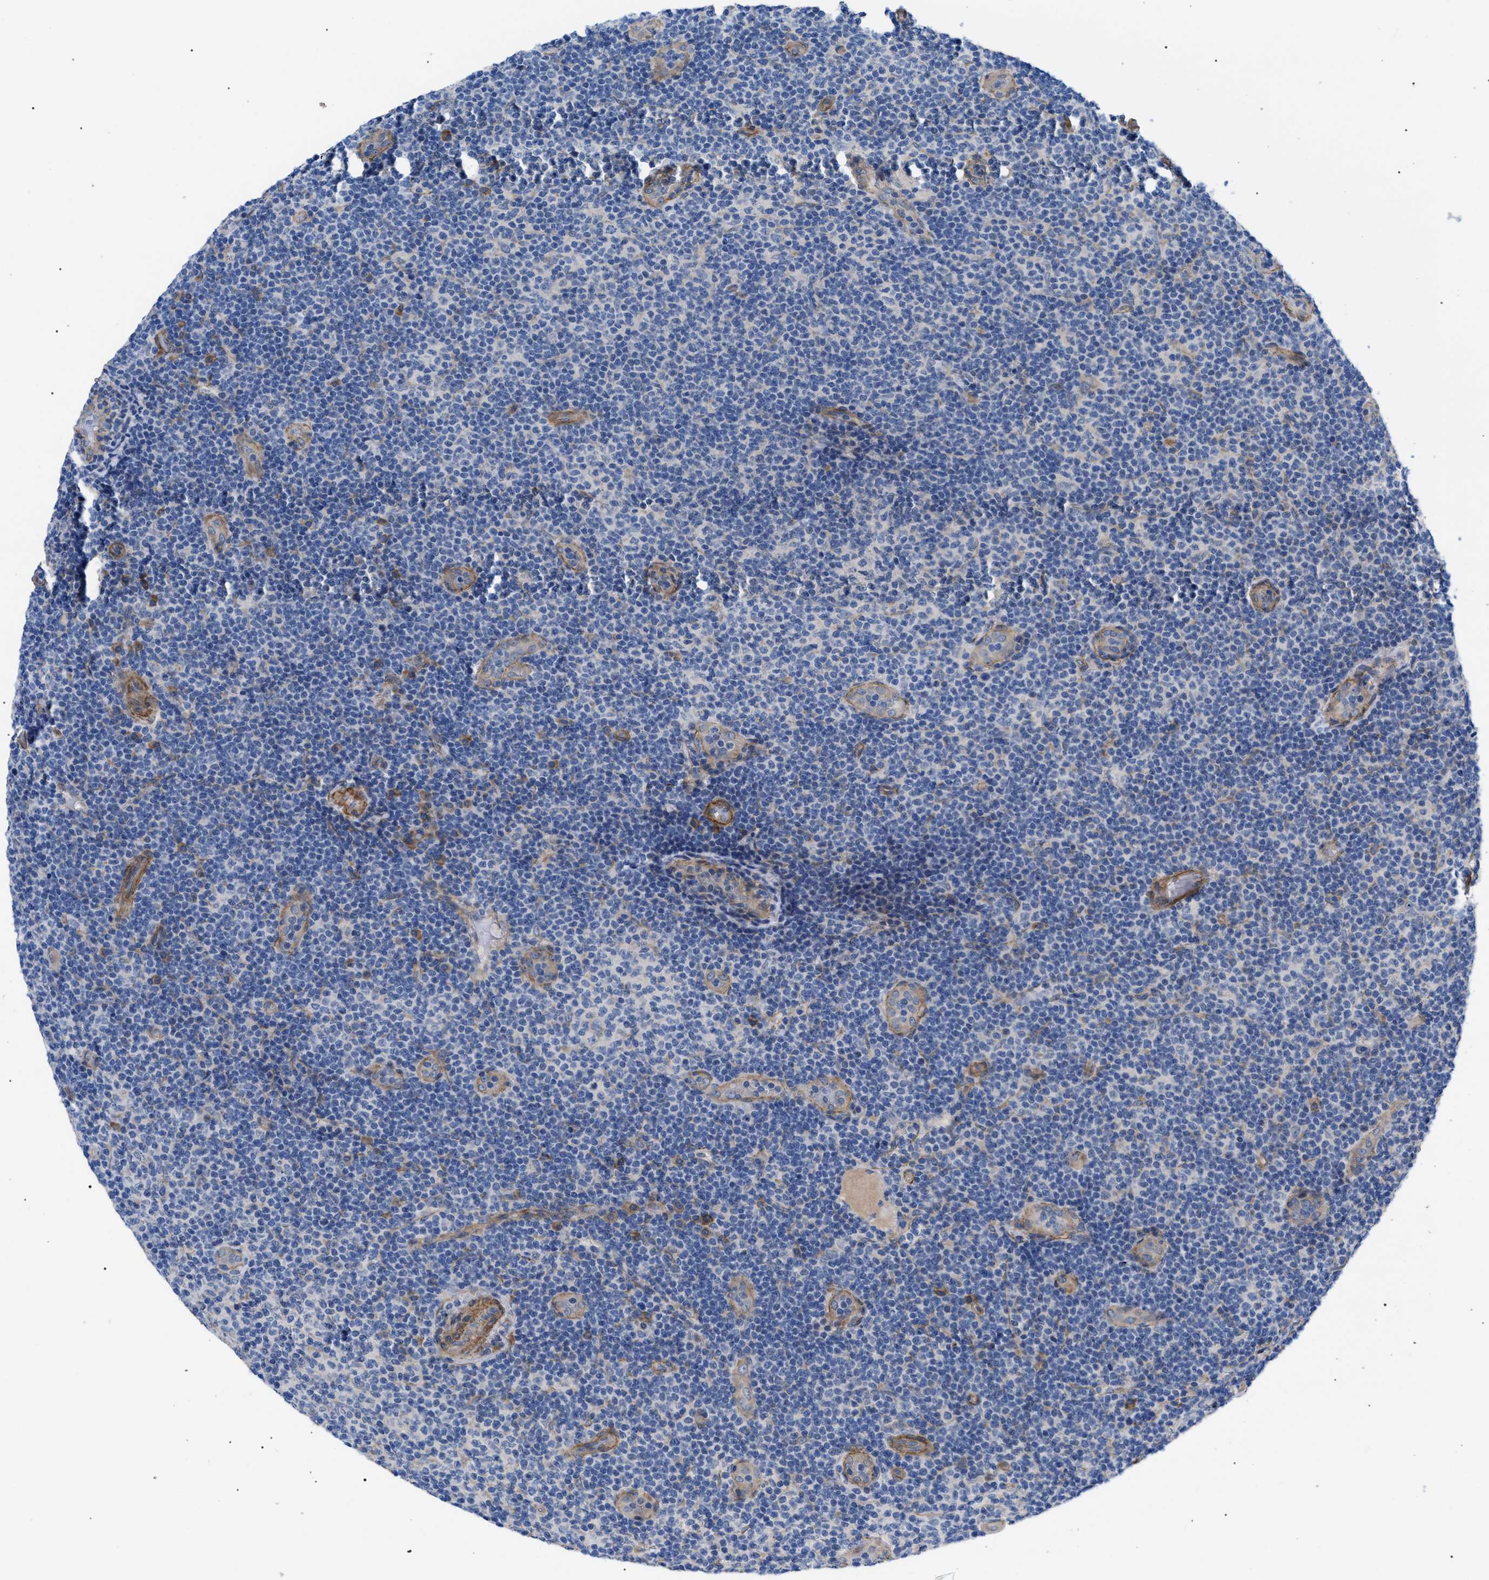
{"staining": {"intensity": "negative", "quantity": "none", "location": "none"}, "tissue": "lymphoma", "cell_type": "Tumor cells", "image_type": "cancer", "snomed": [{"axis": "morphology", "description": "Malignant lymphoma, non-Hodgkin's type, Low grade"}, {"axis": "topography", "description": "Lymph node"}], "caption": "Immunohistochemical staining of human lymphoma exhibits no significant staining in tumor cells.", "gene": "MYO10", "patient": {"sex": "male", "age": 83}}